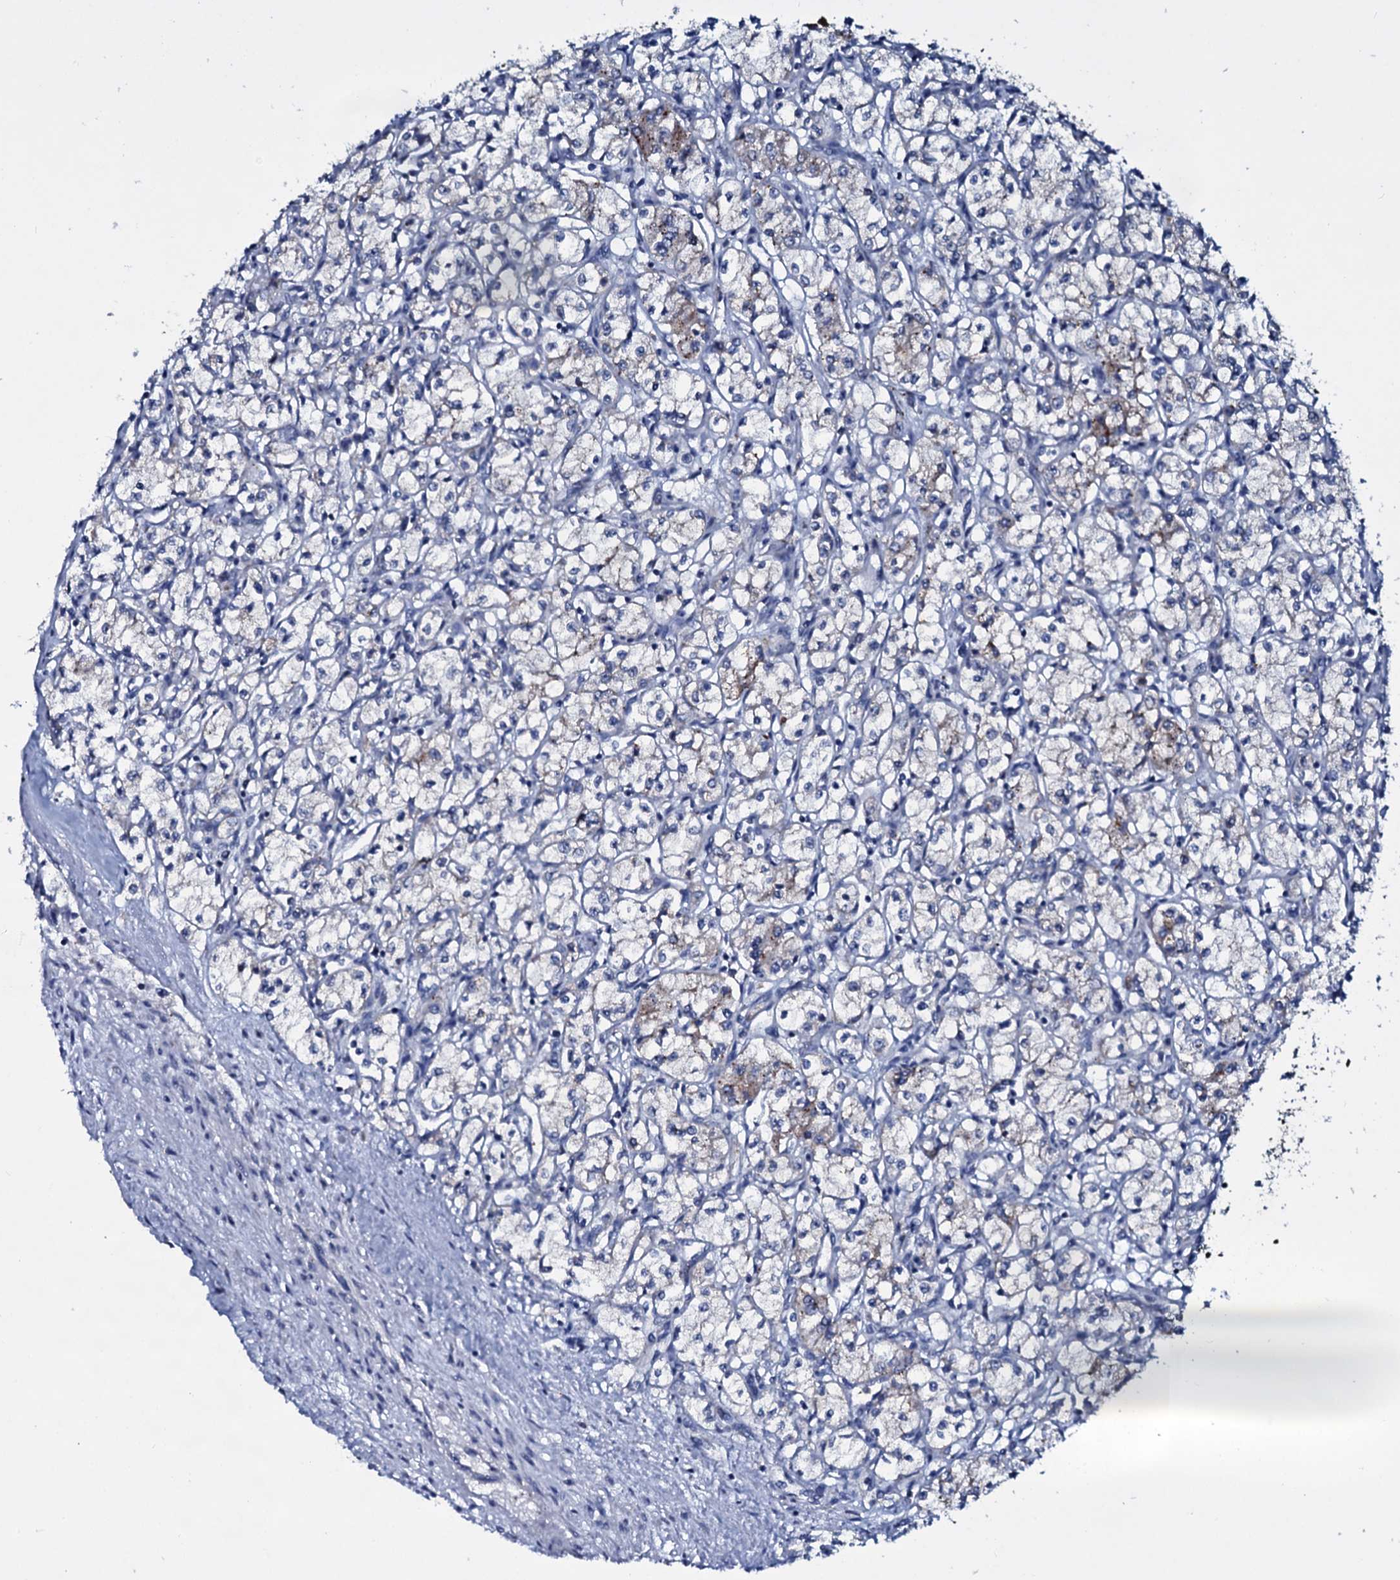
{"staining": {"intensity": "negative", "quantity": "none", "location": "none"}, "tissue": "renal cancer", "cell_type": "Tumor cells", "image_type": "cancer", "snomed": [{"axis": "morphology", "description": "Adenocarcinoma, NOS"}, {"axis": "topography", "description": "Kidney"}], "caption": "This is a micrograph of IHC staining of renal adenocarcinoma, which shows no expression in tumor cells. (Brightfield microscopy of DAB (3,3'-diaminobenzidine) immunohistochemistry at high magnification).", "gene": "TPGS2", "patient": {"sex": "male", "age": 59}}